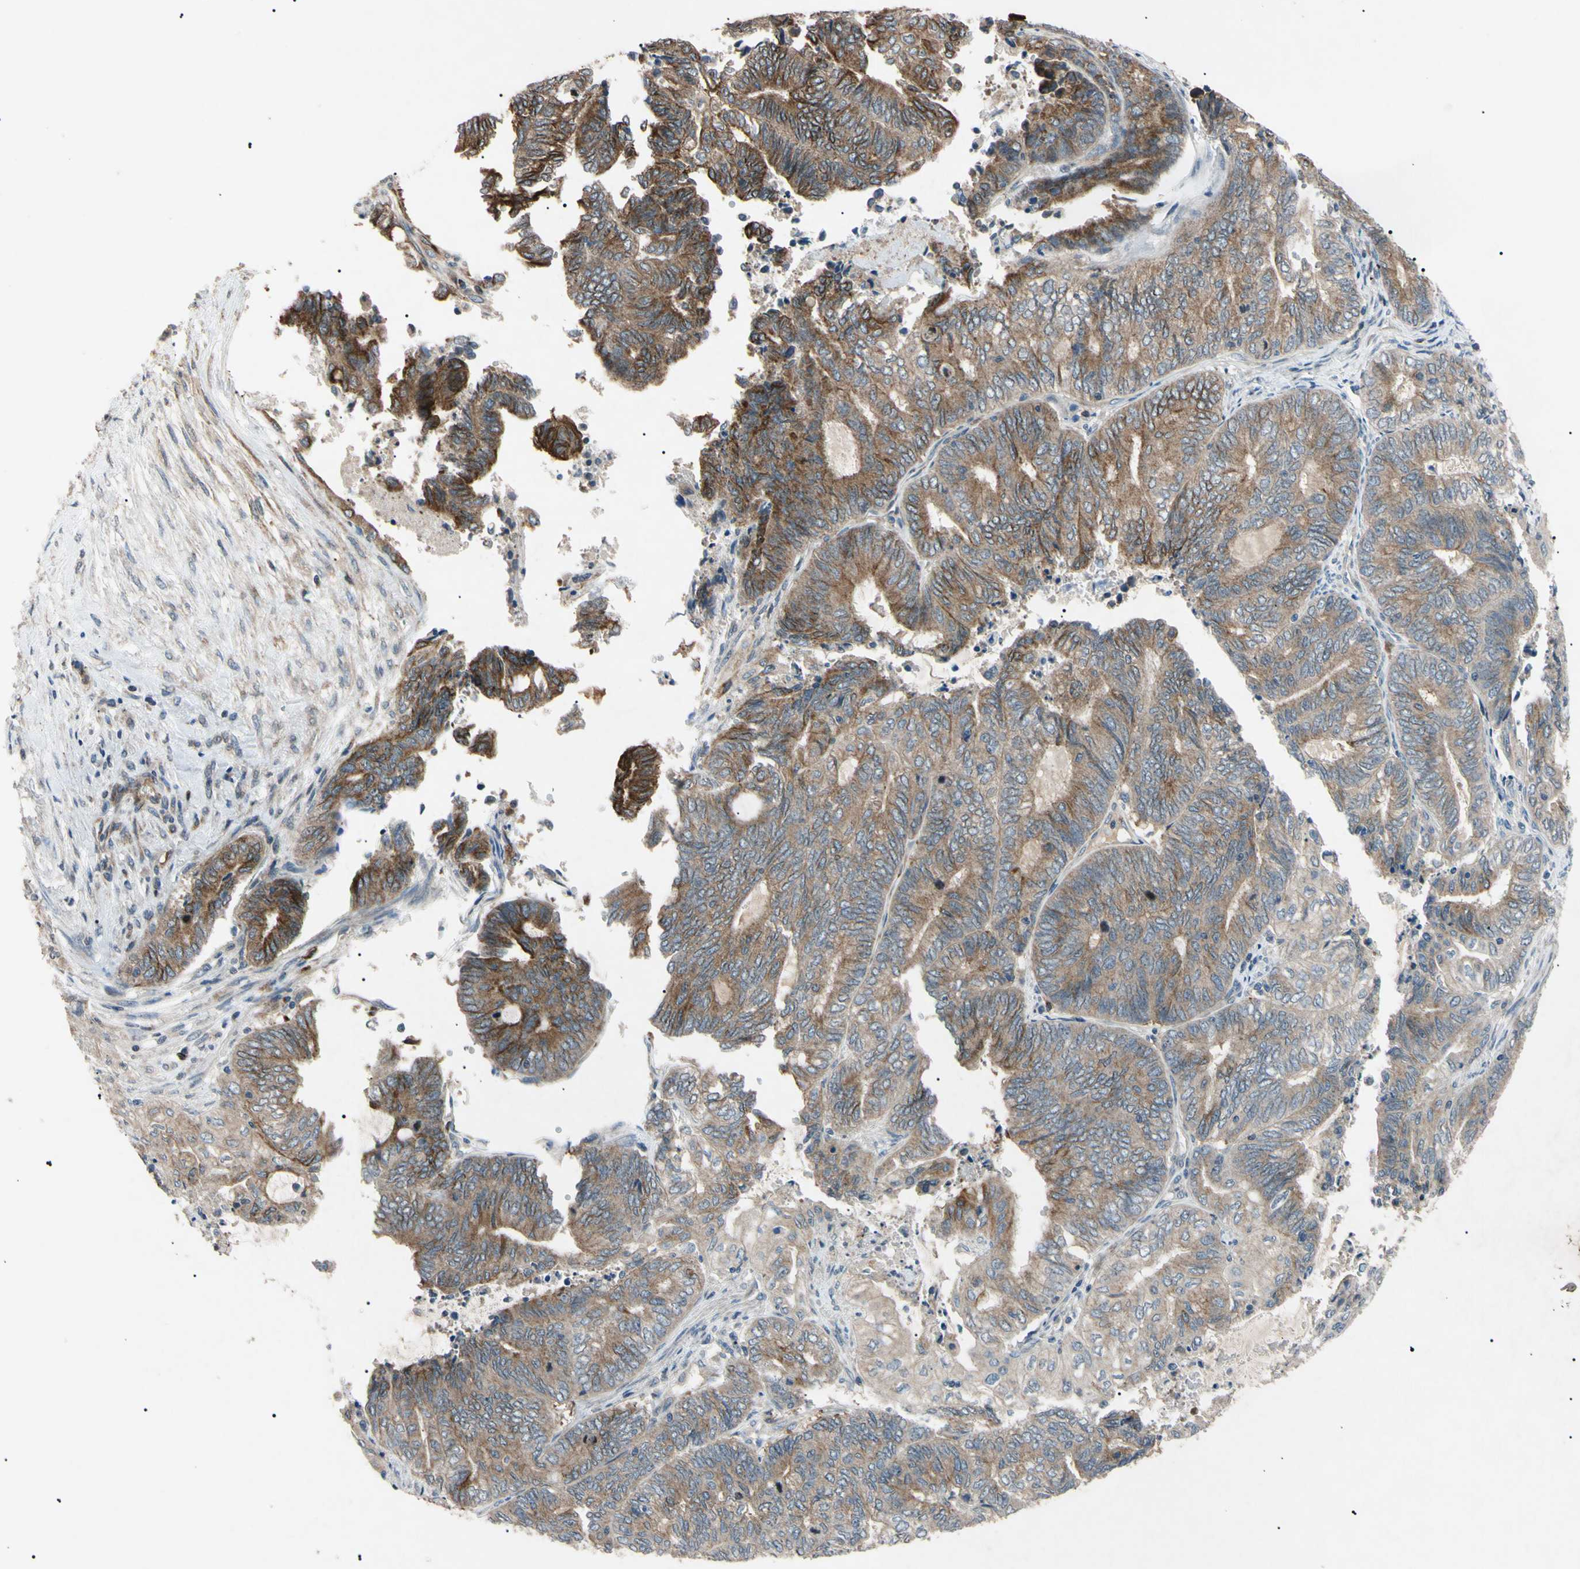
{"staining": {"intensity": "moderate", "quantity": "<25%", "location": "cytoplasmic/membranous"}, "tissue": "endometrial cancer", "cell_type": "Tumor cells", "image_type": "cancer", "snomed": [{"axis": "morphology", "description": "Adenocarcinoma, NOS"}, {"axis": "topography", "description": "Uterus"}, {"axis": "topography", "description": "Endometrium"}], "caption": "Tumor cells display low levels of moderate cytoplasmic/membranous positivity in approximately <25% of cells in endometrial cancer.", "gene": "TUBB4A", "patient": {"sex": "female", "age": 70}}